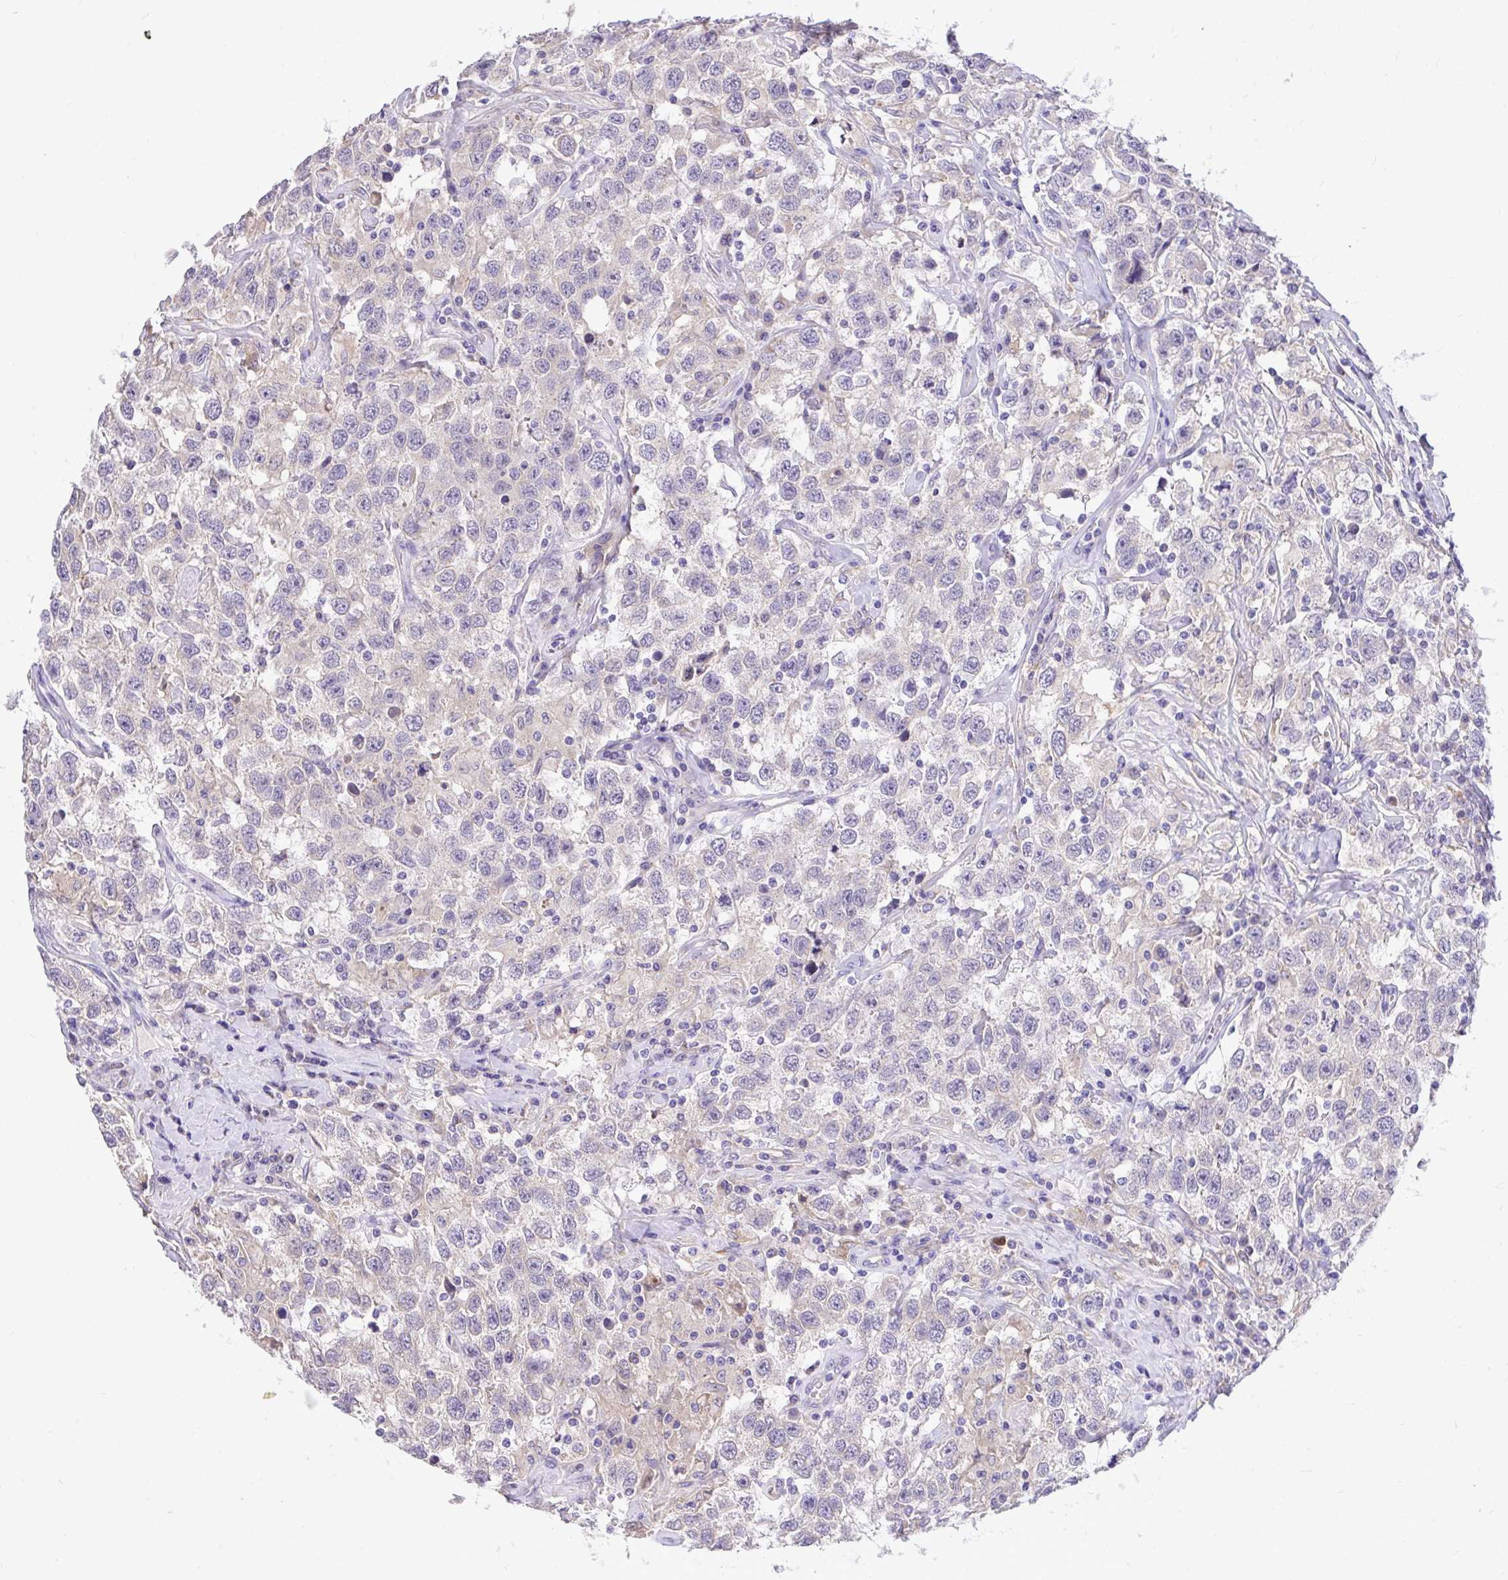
{"staining": {"intensity": "weak", "quantity": "<25%", "location": "cytoplasmic/membranous"}, "tissue": "testis cancer", "cell_type": "Tumor cells", "image_type": "cancer", "snomed": [{"axis": "morphology", "description": "Seminoma, NOS"}, {"axis": "topography", "description": "Testis"}], "caption": "Tumor cells show no significant protein expression in testis seminoma.", "gene": "MPC2", "patient": {"sex": "male", "age": 41}}